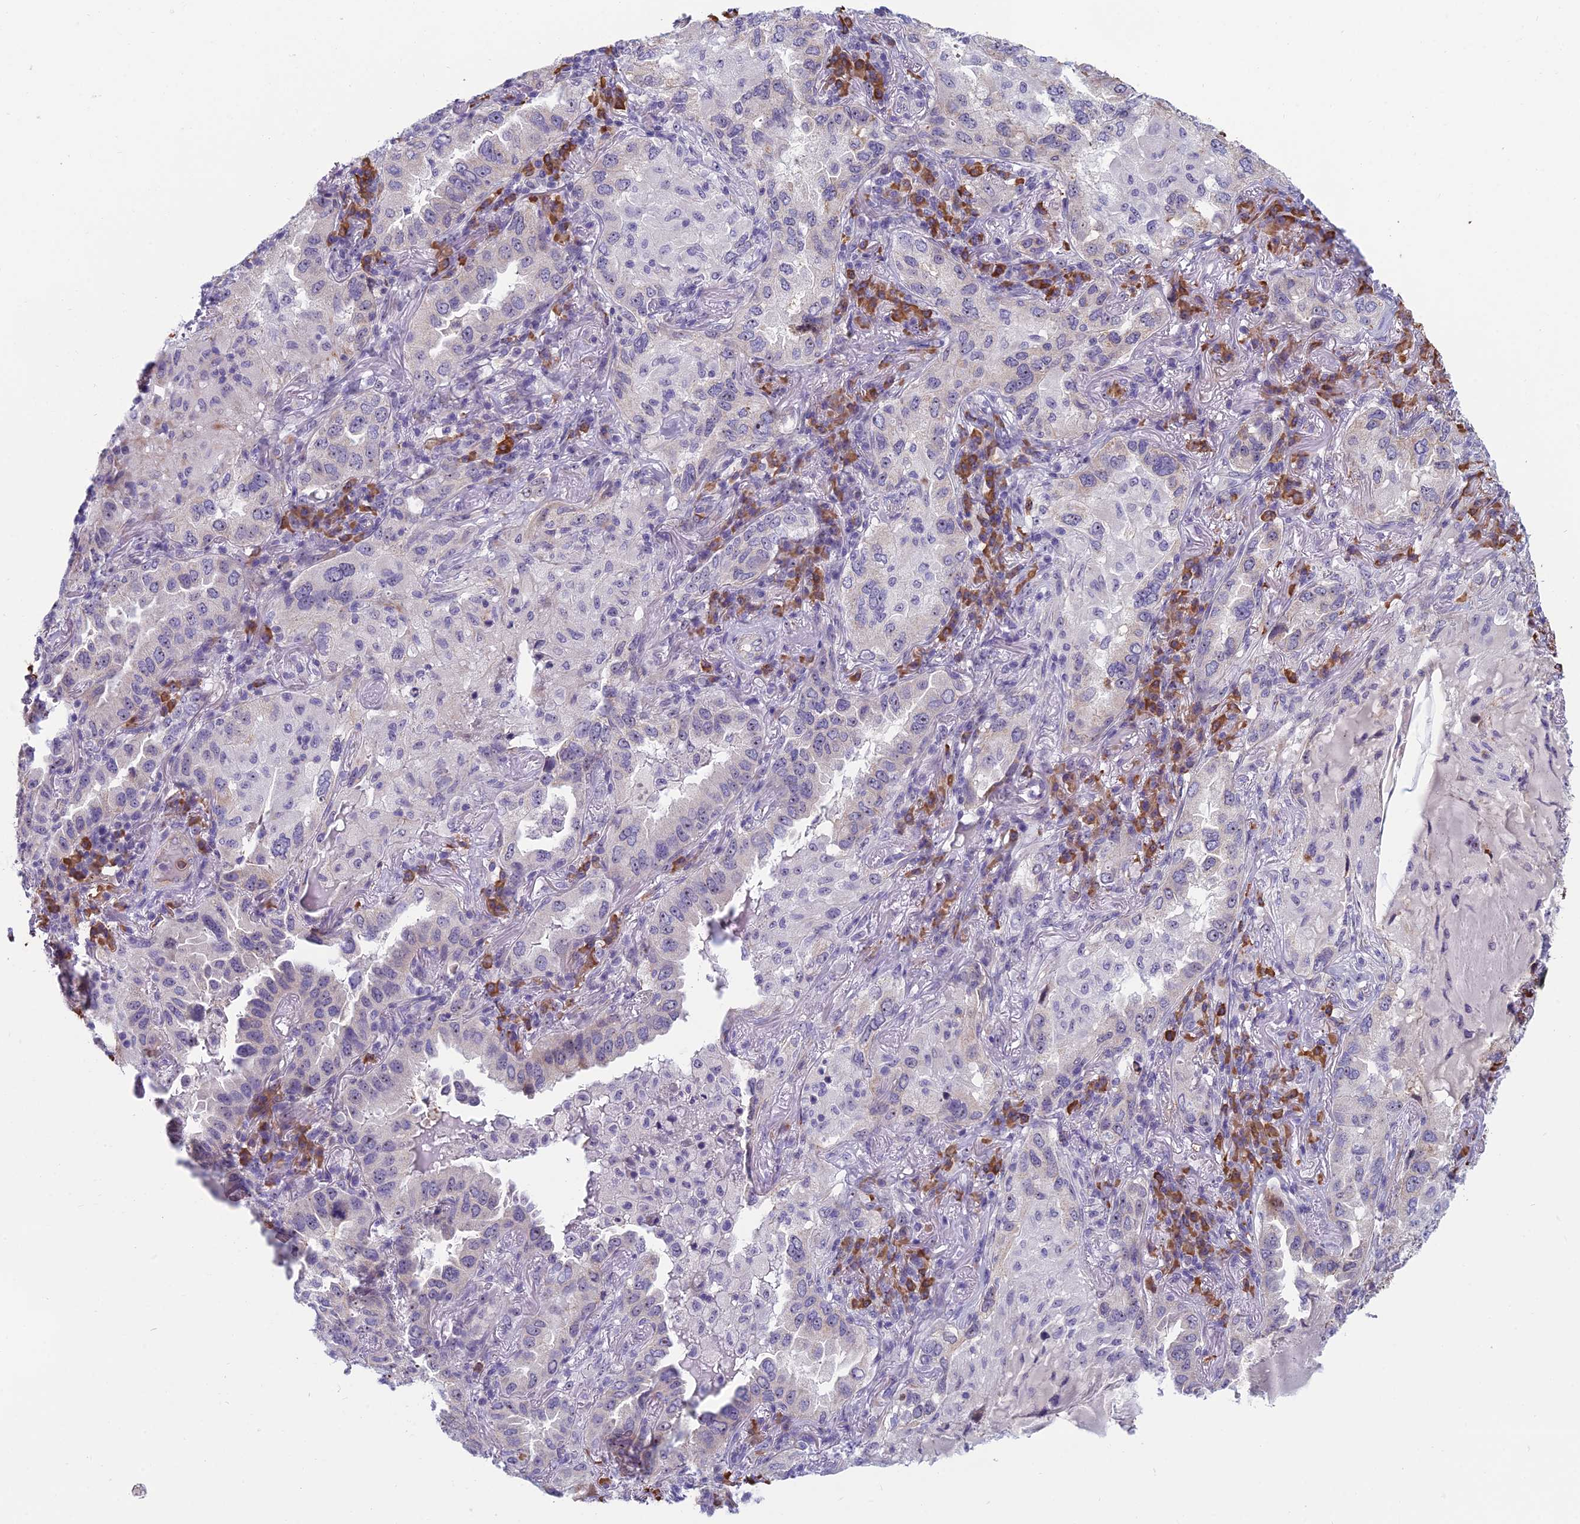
{"staining": {"intensity": "negative", "quantity": "none", "location": "none"}, "tissue": "lung cancer", "cell_type": "Tumor cells", "image_type": "cancer", "snomed": [{"axis": "morphology", "description": "Adenocarcinoma, NOS"}, {"axis": "topography", "description": "Lung"}], "caption": "High magnification brightfield microscopy of lung adenocarcinoma stained with DAB (3,3'-diaminobenzidine) (brown) and counterstained with hematoxylin (blue): tumor cells show no significant positivity.", "gene": "NOC2L", "patient": {"sex": "female", "age": 69}}